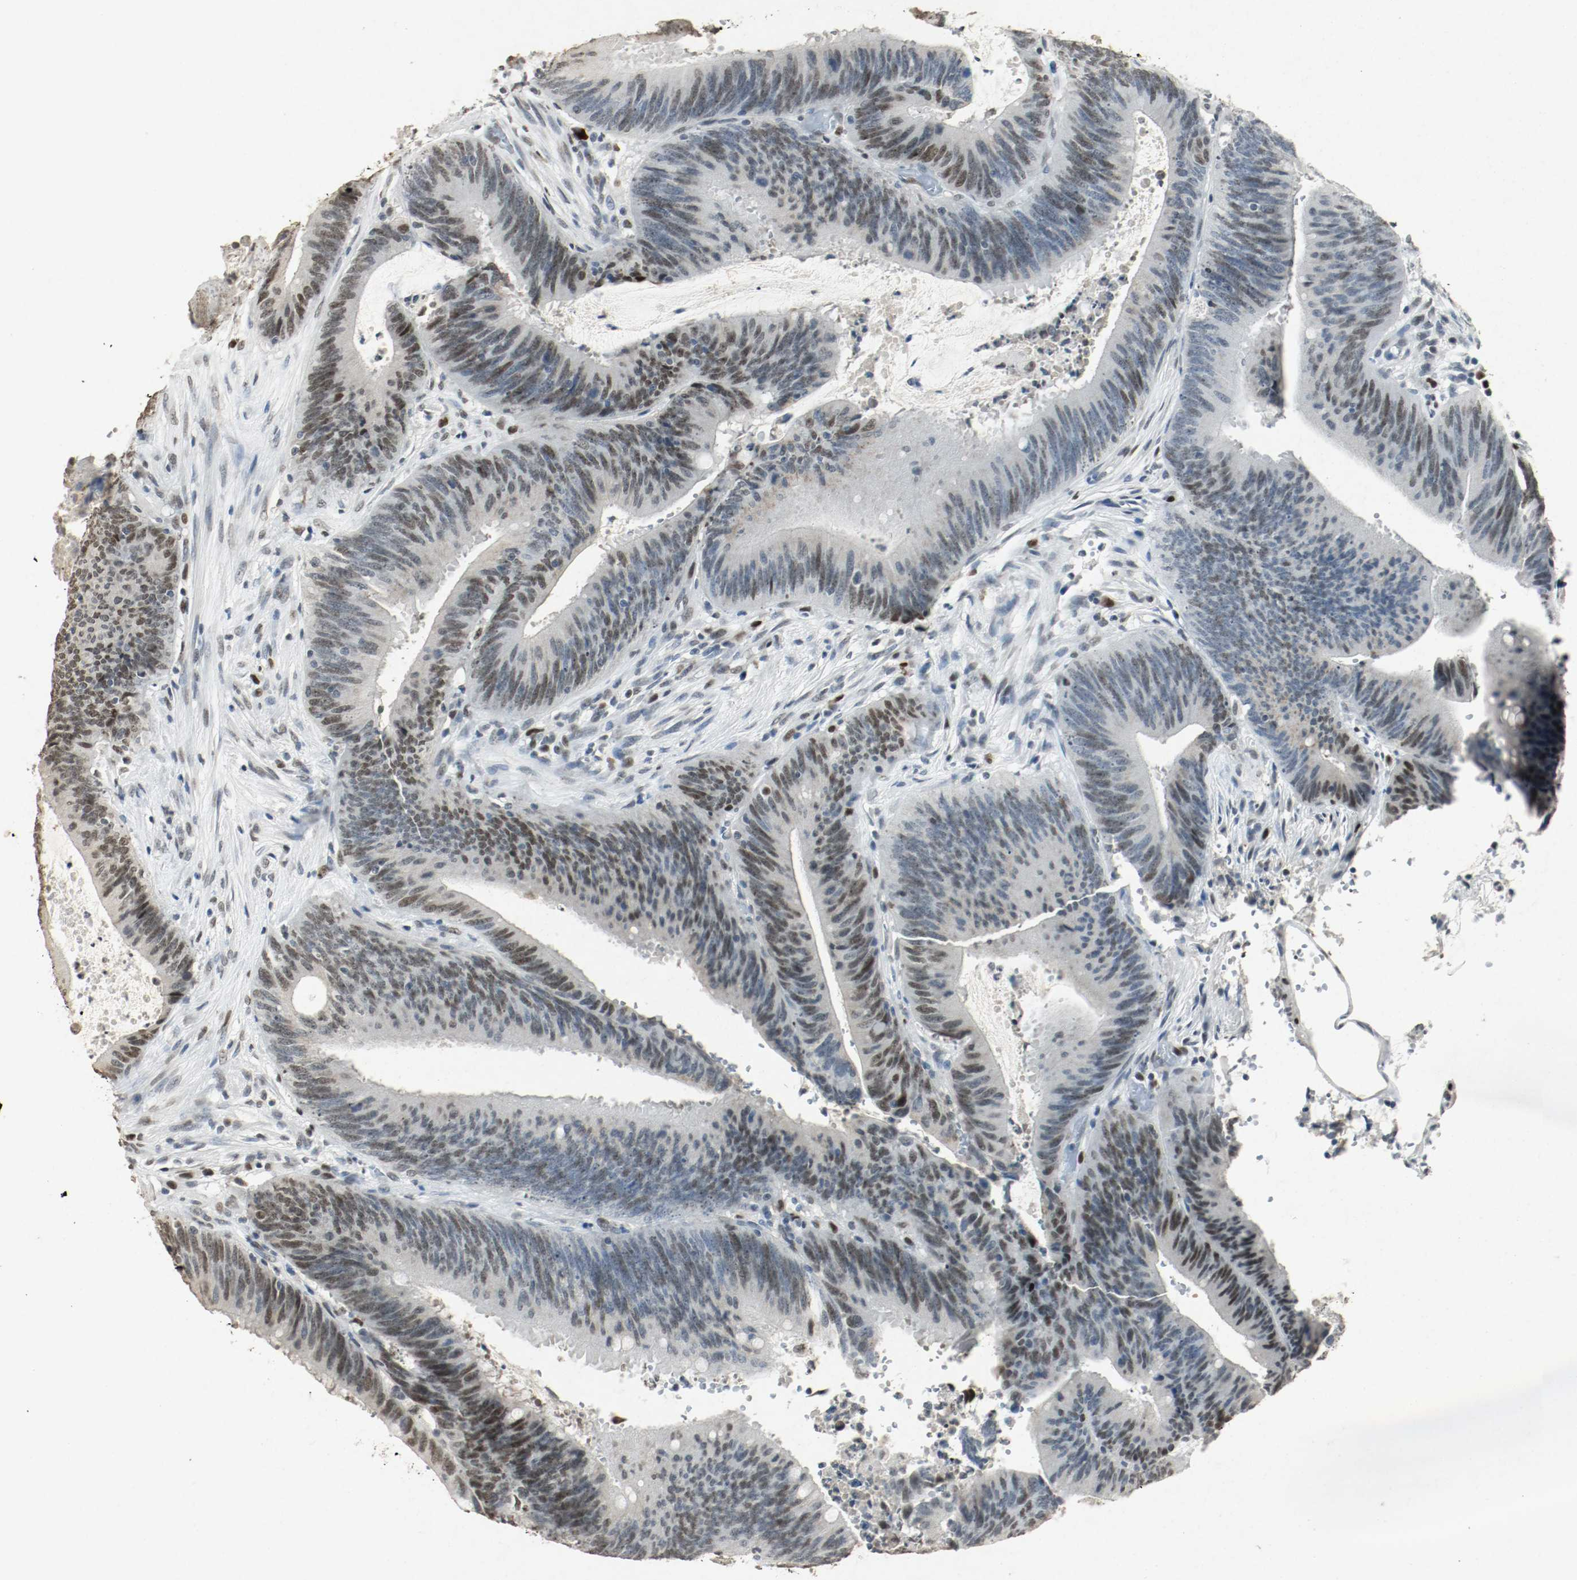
{"staining": {"intensity": "moderate", "quantity": "25%-75%", "location": "nuclear"}, "tissue": "colorectal cancer", "cell_type": "Tumor cells", "image_type": "cancer", "snomed": [{"axis": "morphology", "description": "Adenocarcinoma, NOS"}, {"axis": "topography", "description": "Rectum"}], "caption": "Colorectal cancer was stained to show a protein in brown. There is medium levels of moderate nuclear expression in approximately 25%-75% of tumor cells.", "gene": "DNMT1", "patient": {"sex": "female", "age": 66}}